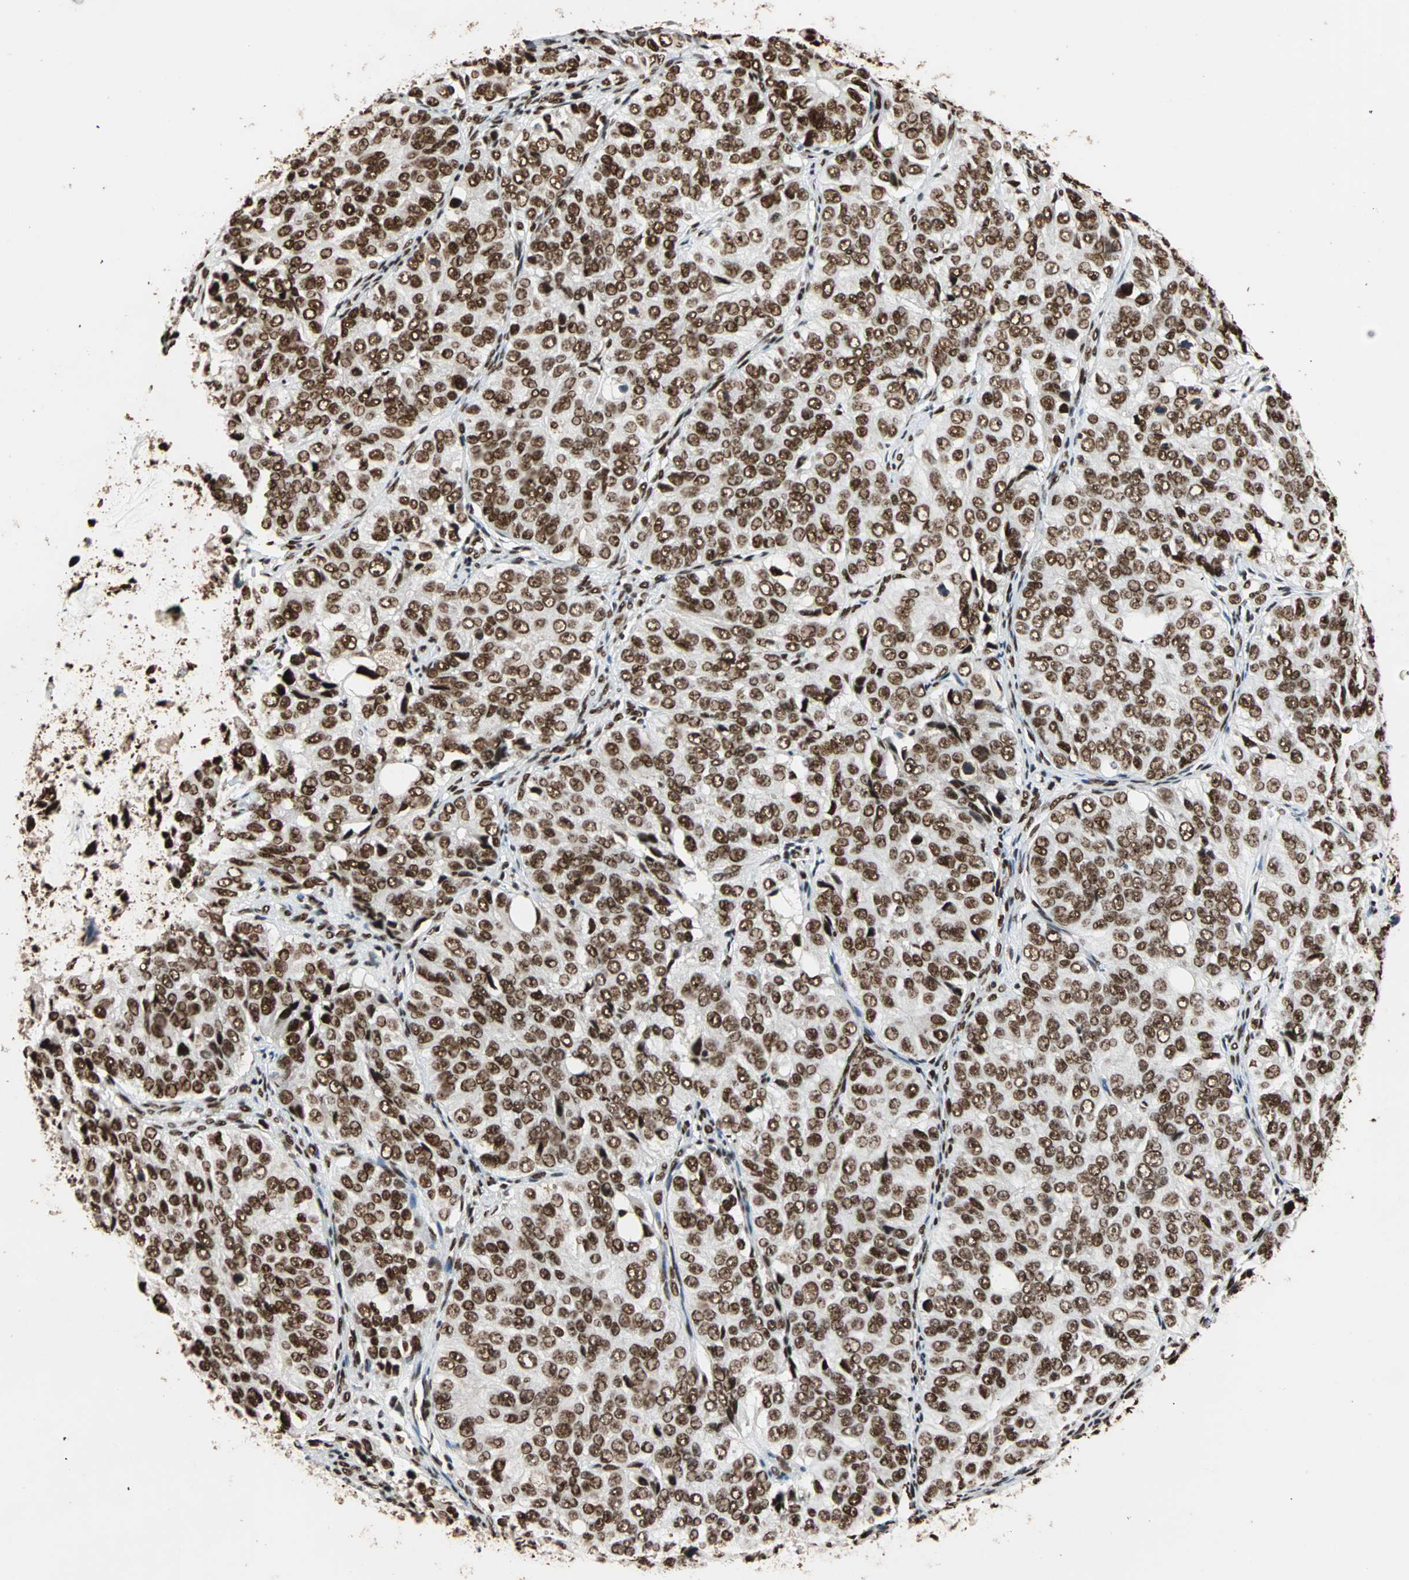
{"staining": {"intensity": "strong", "quantity": ">75%", "location": "nuclear"}, "tissue": "ovarian cancer", "cell_type": "Tumor cells", "image_type": "cancer", "snomed": [{"axis": "morphology", "description": "Carcinoma, endometroid"}, {"axis": "topography", "description": "Ovary"}], "caption": "Tumor cells exhibit high levels of strong nuclear expression in about >75% of cells in human ovarian endometroid carcinoma. (DAB IHC with brightfield microscopy, high magnification).", "gene": "ILF2", "patient": {"sex": "female", "age": 51}}